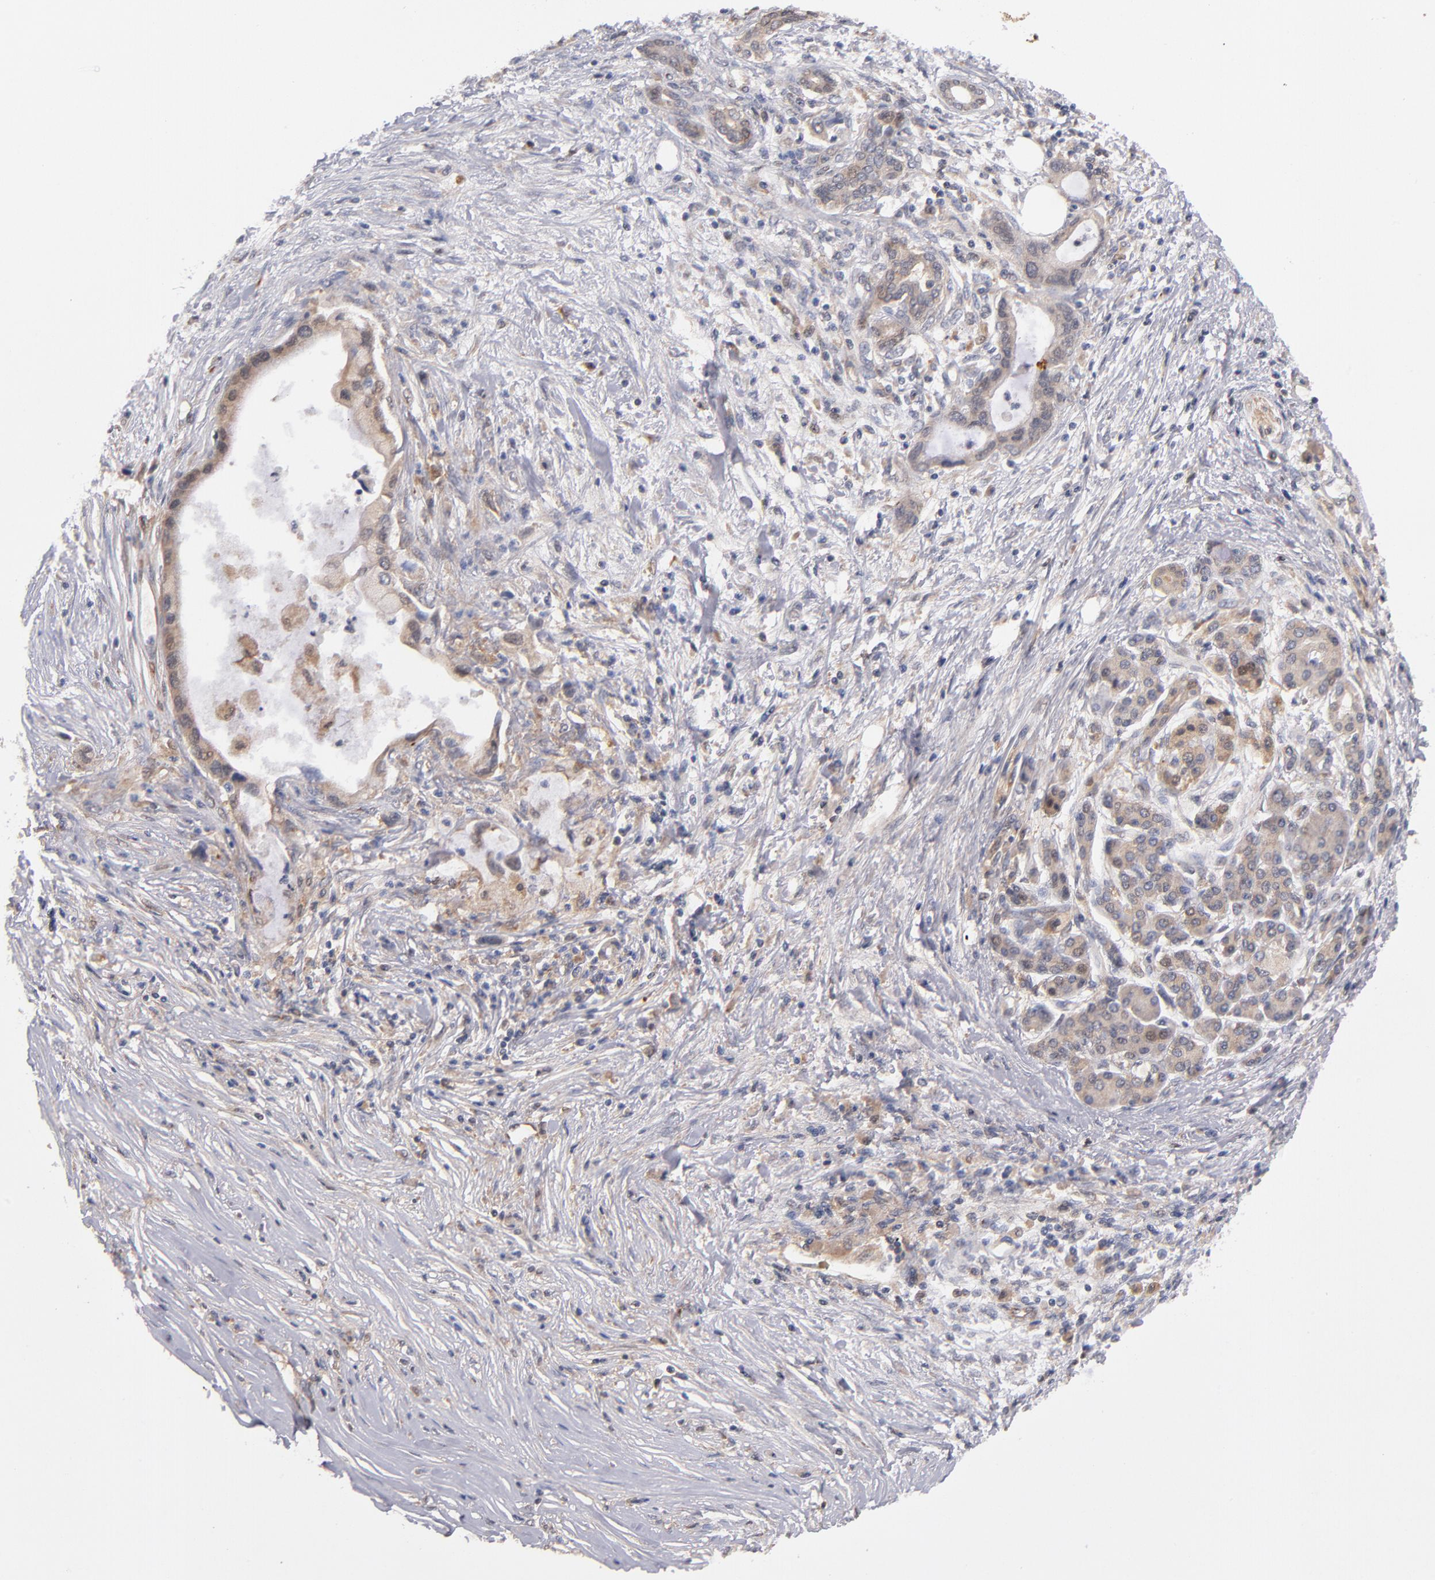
{"staining": {"intensity": "weak", "quantity": ">75%", "location": "cytoplasmic/membranous"}, "tissue": "pancreatic cancer", "cell_type": "Tumor cells", "image_type": "cancer", "snomed": [{"axis": "morphology", "description": "Adenocarcinoma, NOS"}, {"axis": "topography", "description": "Pancreas"}], "caption": "Immunohistochemical staining of human adenocarcinoma (pancreatic) demonstrates low levels of weak cytoplasmic/membranous protein positivity in approximately >75% of tumor cells.", "gene": "GMFG", "patient": {"sex": "female", "age": 59}}